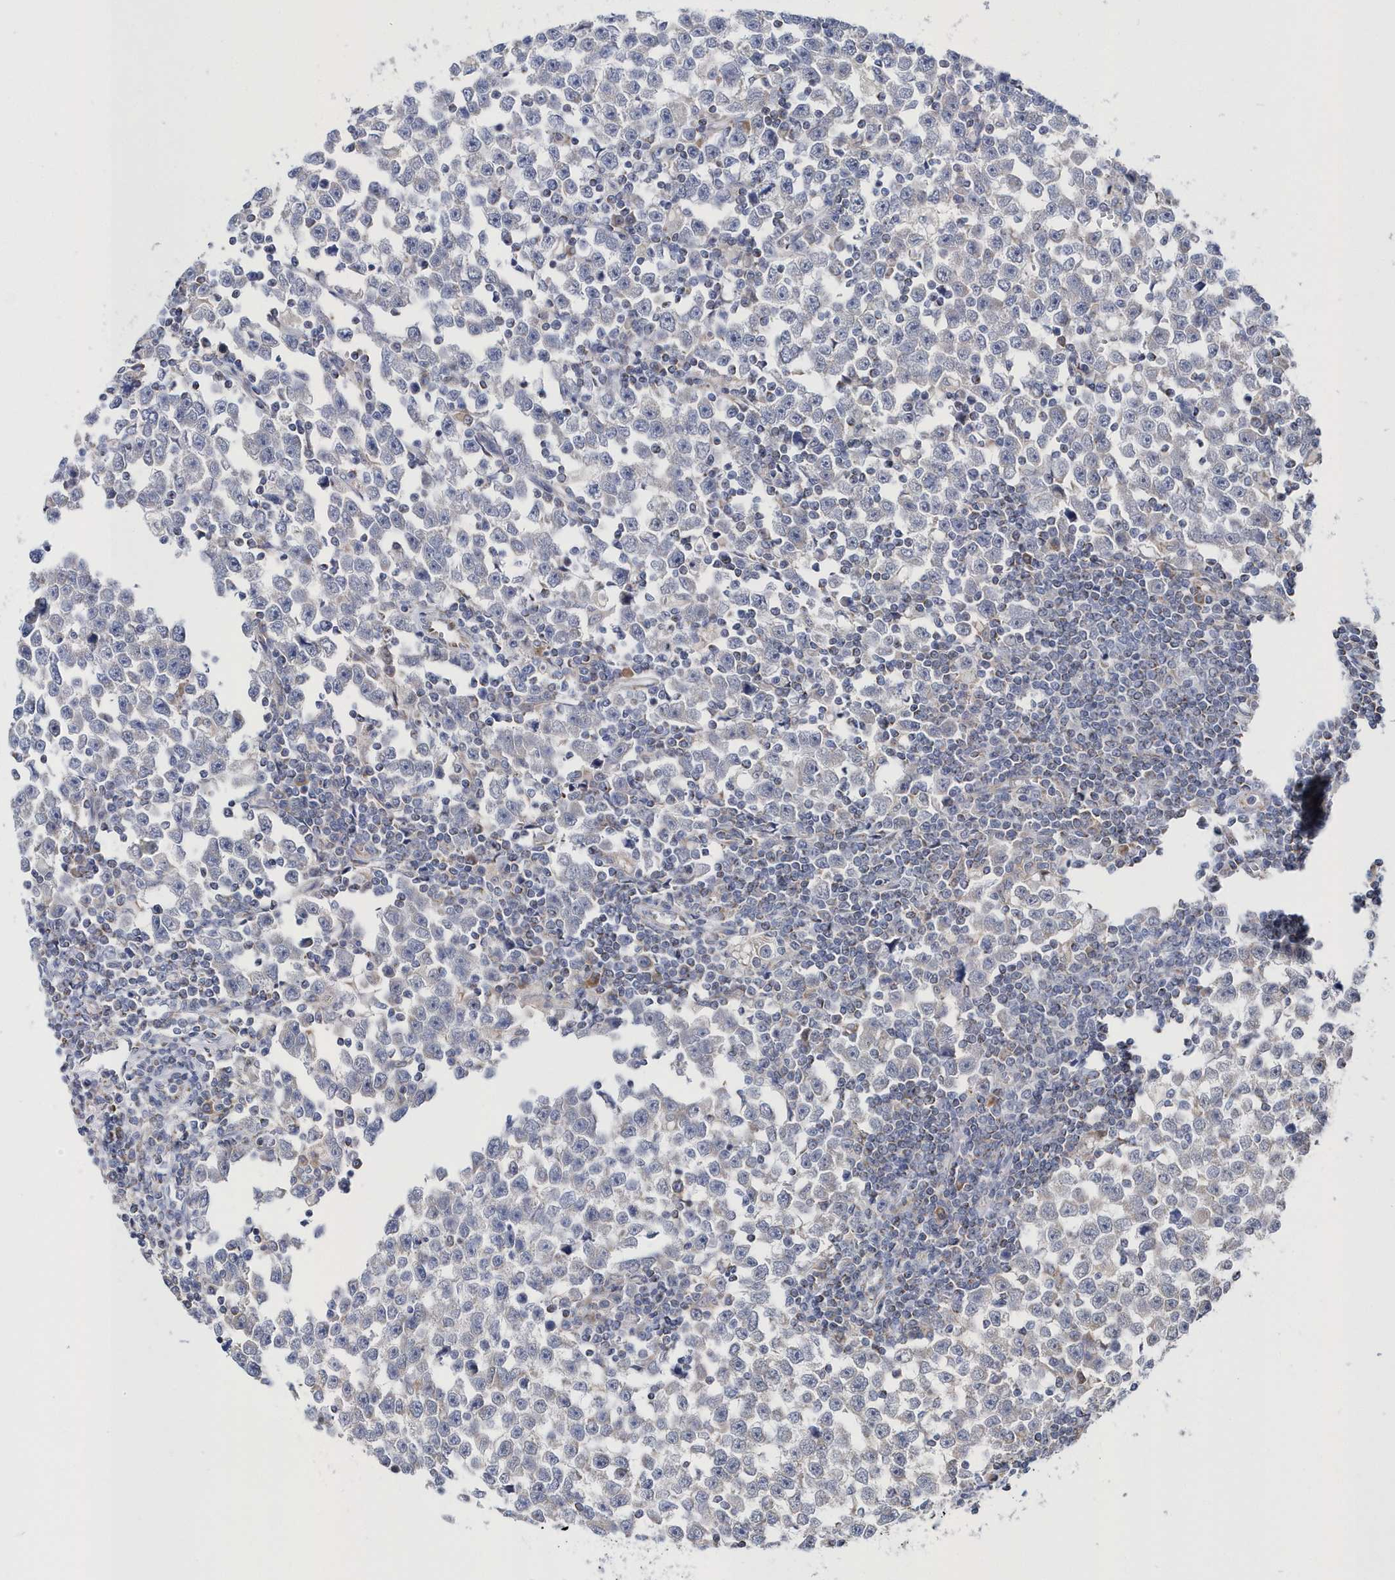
{"staining": {"intensity": "negative", "quantity": "none", "location": "none"}, "tissue": "testis cancer", "cell_type": "Tumor cells", "image_type": "cancer", "snomed": [{"axis": "morphology", "description": "Normal tissue, NOS"}, {"axis": "morphology", "description": "Seminoma, NOS"}, {"axis": "topography", "description": "Testis"}], "caption": "The immunohistochemistry image has no significant positivity in tumor cells of testis cancer (seminoma) tissue.", "gene": "SPATA5", "patient": {"sex": "male", "age": 43}}